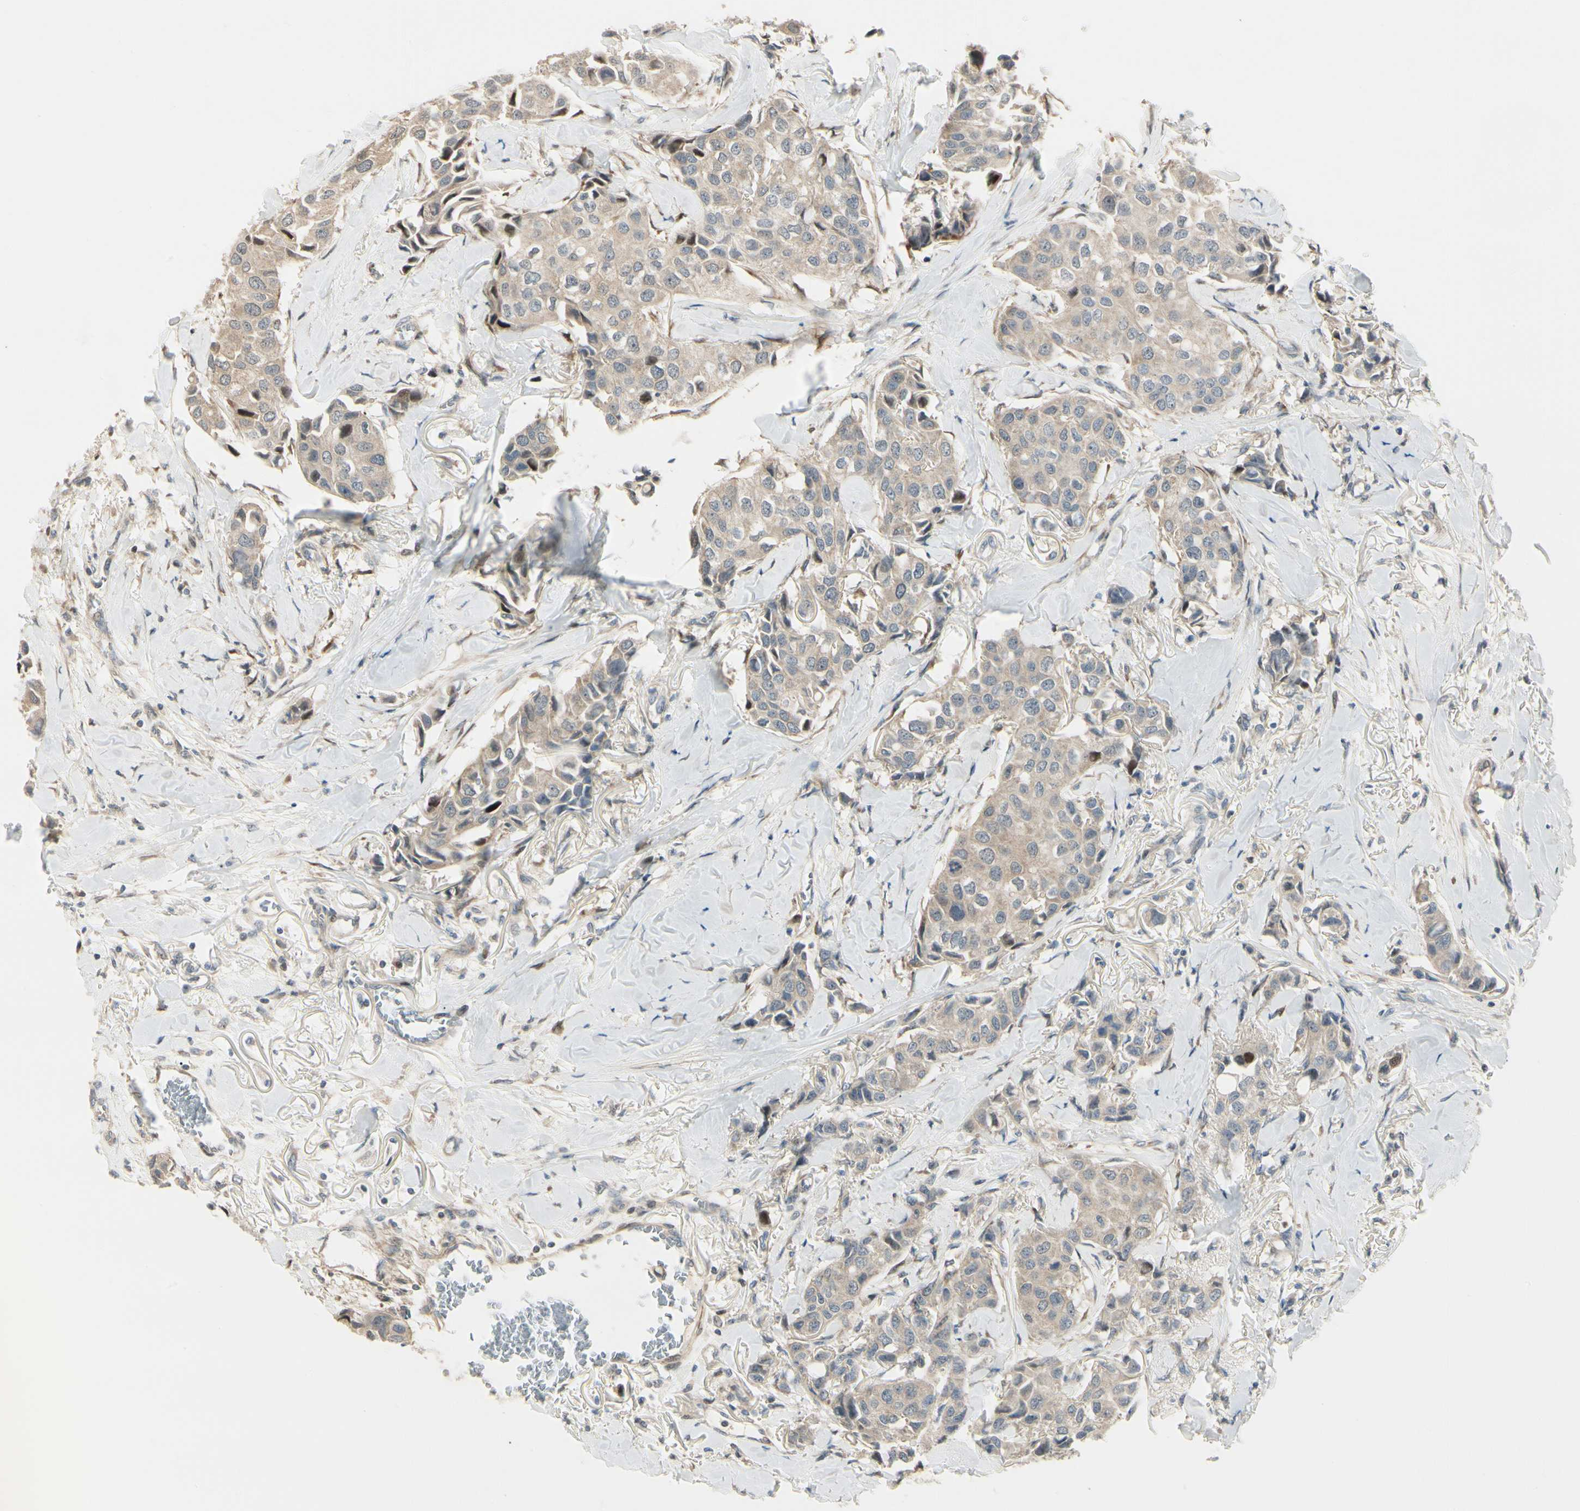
{"staining": {"intensity": "weak", "quantity": ">75%", "location": "cytoplasmic/membranous"}, "tissue": "breast cancer", "cell_type": "Tumor cells", "image_type": "cancer", "snomed": [{"axis": "morphology", "description": "Duct carcinoma"}, {"axis": "topography", "description": "Breast"}], "caption": "Immunohistochemistry photomicrograph of intraductal carcinoma (breast) stained for a protein (brown), which reveals low levels of weak cytoplasmic/membranous positivity in about >75% of tumor cells.", "gene": "P4HA3", "patient": {"sex": "female", "age": 80}}